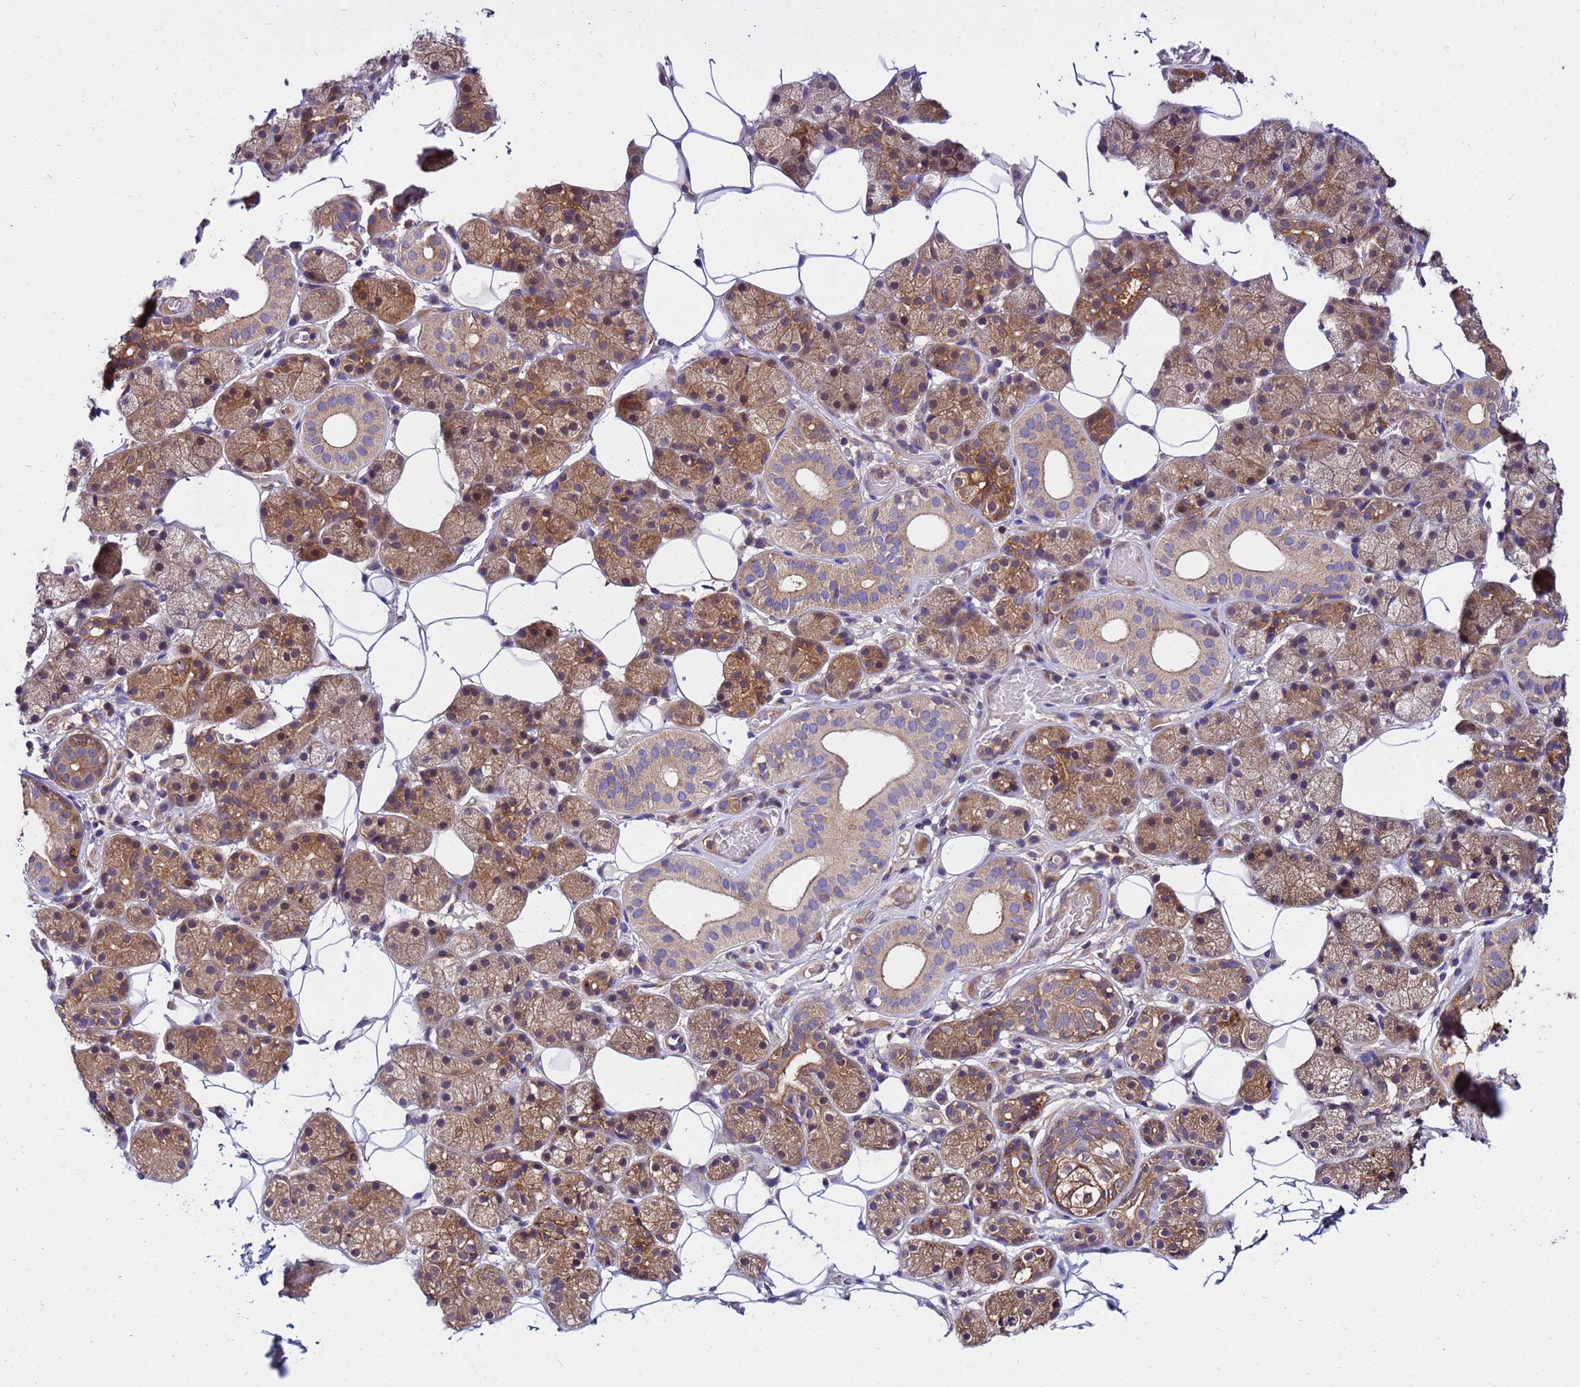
{"staining": {"intensity": "moderate", "quantity": "25%-75%", "location": "cytoplasmic/membranous"}, "tissue": "salivary gland", "cell_type": "Glandular cells", "image_type": "normal", "snomed": [{"axis": "morphology", "description": "Normal tissue, NOS"}, {"axis": "topography", "description": "Salivary gland"}], "caption": "A brown stain labels moderate cytoplasmic/membranous staining of a protein in glandular cells of benign salivary gland. The staining is performed using DAB (3,3'-diaminobenzidine) brown chromogen to label protein expression. The nuclei are counter-stained blue using hematoxylin.", "gene": "GET3", "patient": {"sex": "female", "age": 33}}